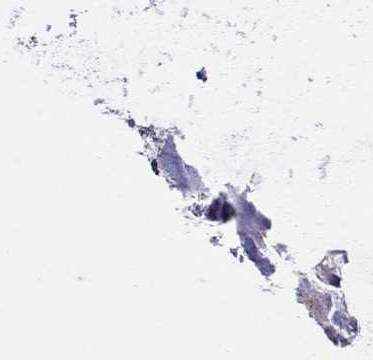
{"staining": {"intensity": "negative", "quantity": "none", "location": "none"}, "tissue": "adipose tissue", "cell_type": "Adipocytes", "image_type": "normal", "snomed": [{"axis": "morphology", "description": "Normal tissue, NOS"}, {"axis": "topography", "description": "Cartilage tissue"}], "caption": "High power microscopy image of an IHC histopathology image of benign adipose tissue, revealing no significant expression in adipocytes.", "gene": "SPINT4", "patient": {"sex": "male", "age": 81}}